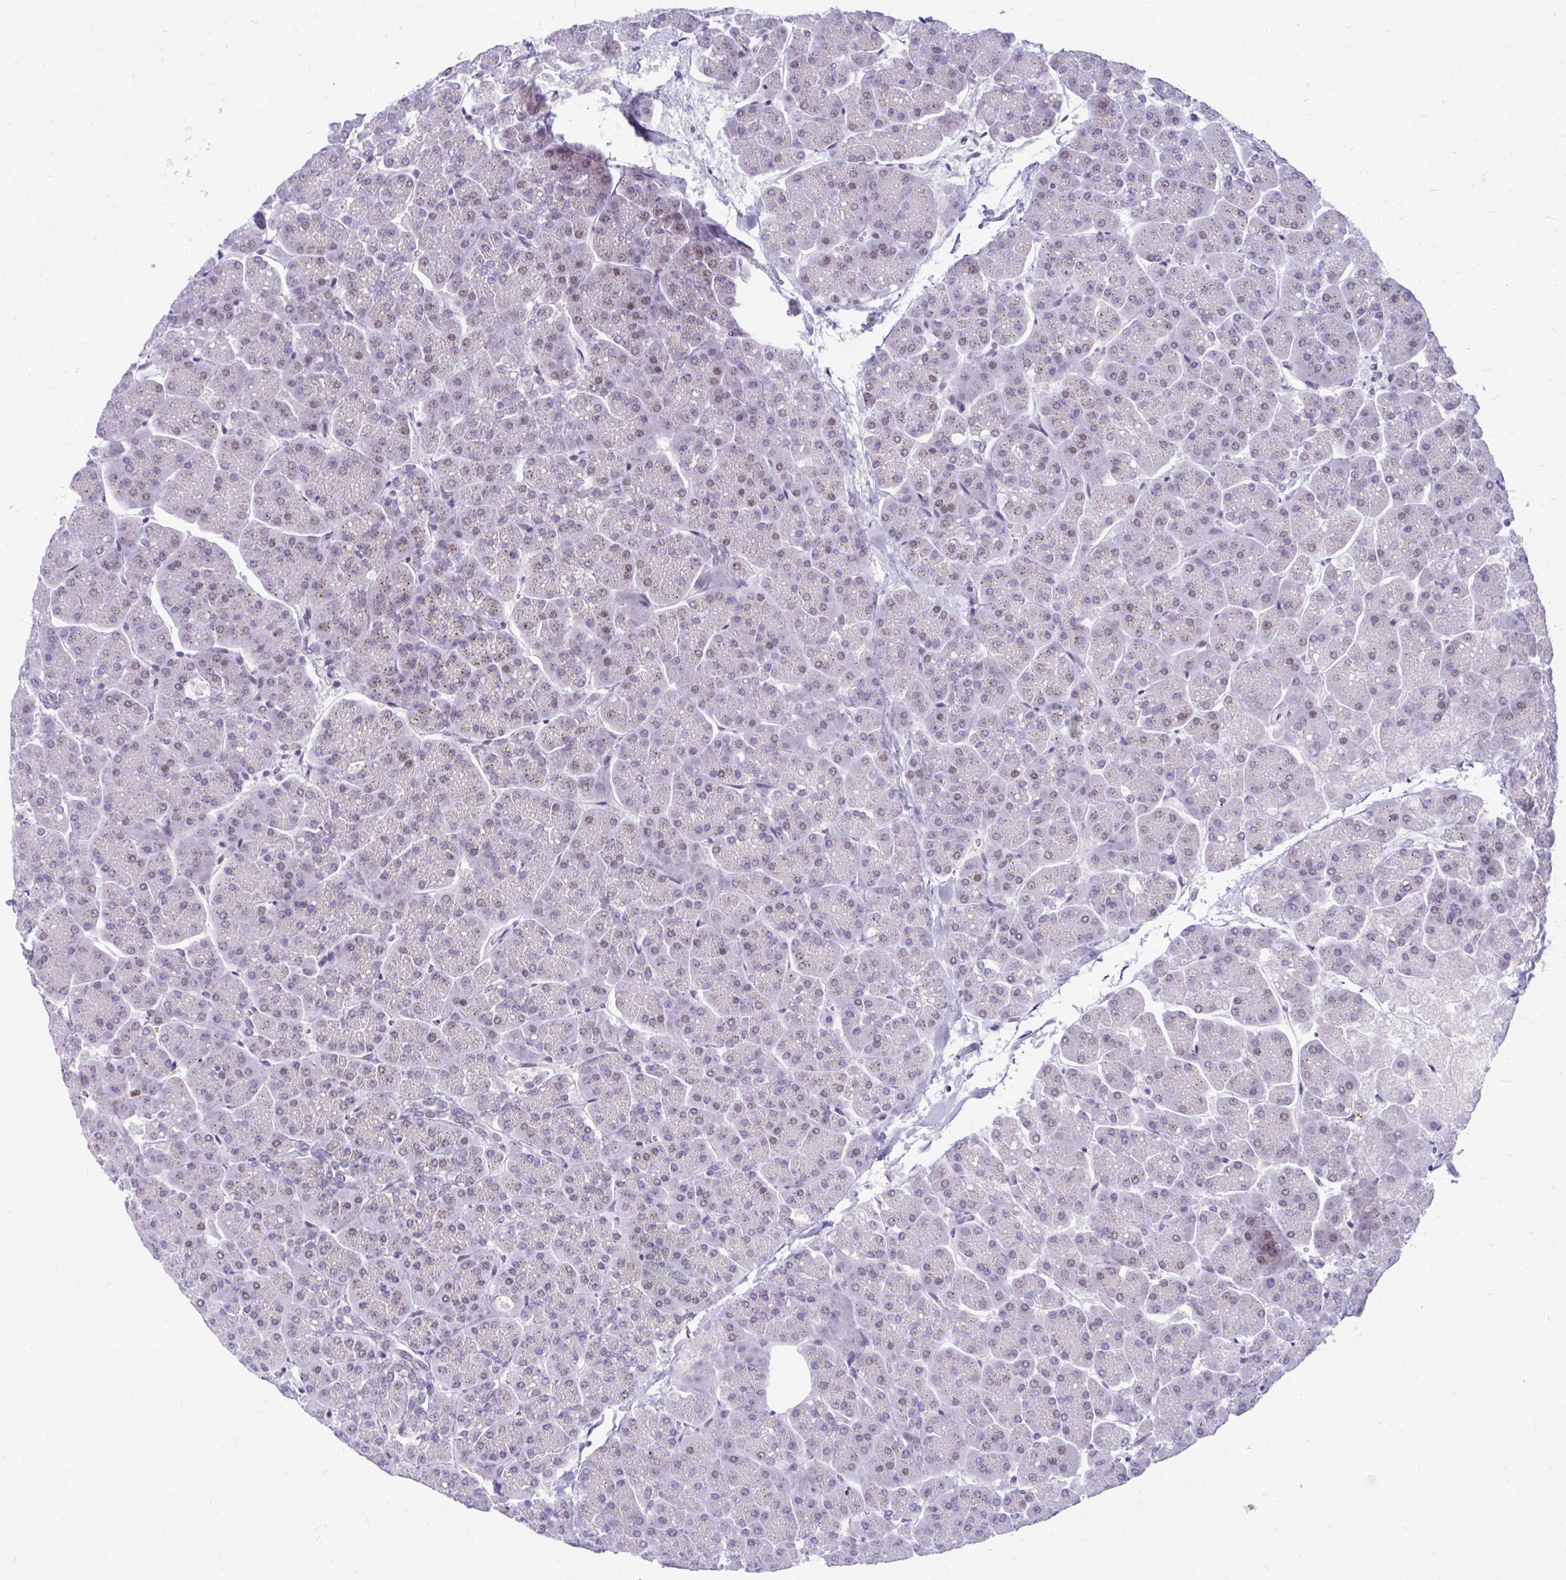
{"staining": {"intensity": "weak", "quantity": "25%-75%", "location": "cytoplasmic/membranous,nuclear"}, "tissue": "pancreas", "cell_type": "Exocrine glandular cells", "image_type": "normal", "snomed": [{"axis": "morphology", "description": "Normal tissue, NOS"}, {"axis": "topography", "description": "Pancreas"}, {"axis": "topography", "description": "Peripheral nerve tissue"}], "caption": "A low amount of weak cytoplasmic/membranous,nuclear staining is present in approximately 25%-75% of exocrine glandular cells in normal pancreas.", "gene": "GLB1L2", "patient": {"sex": "male", "age": 54}}